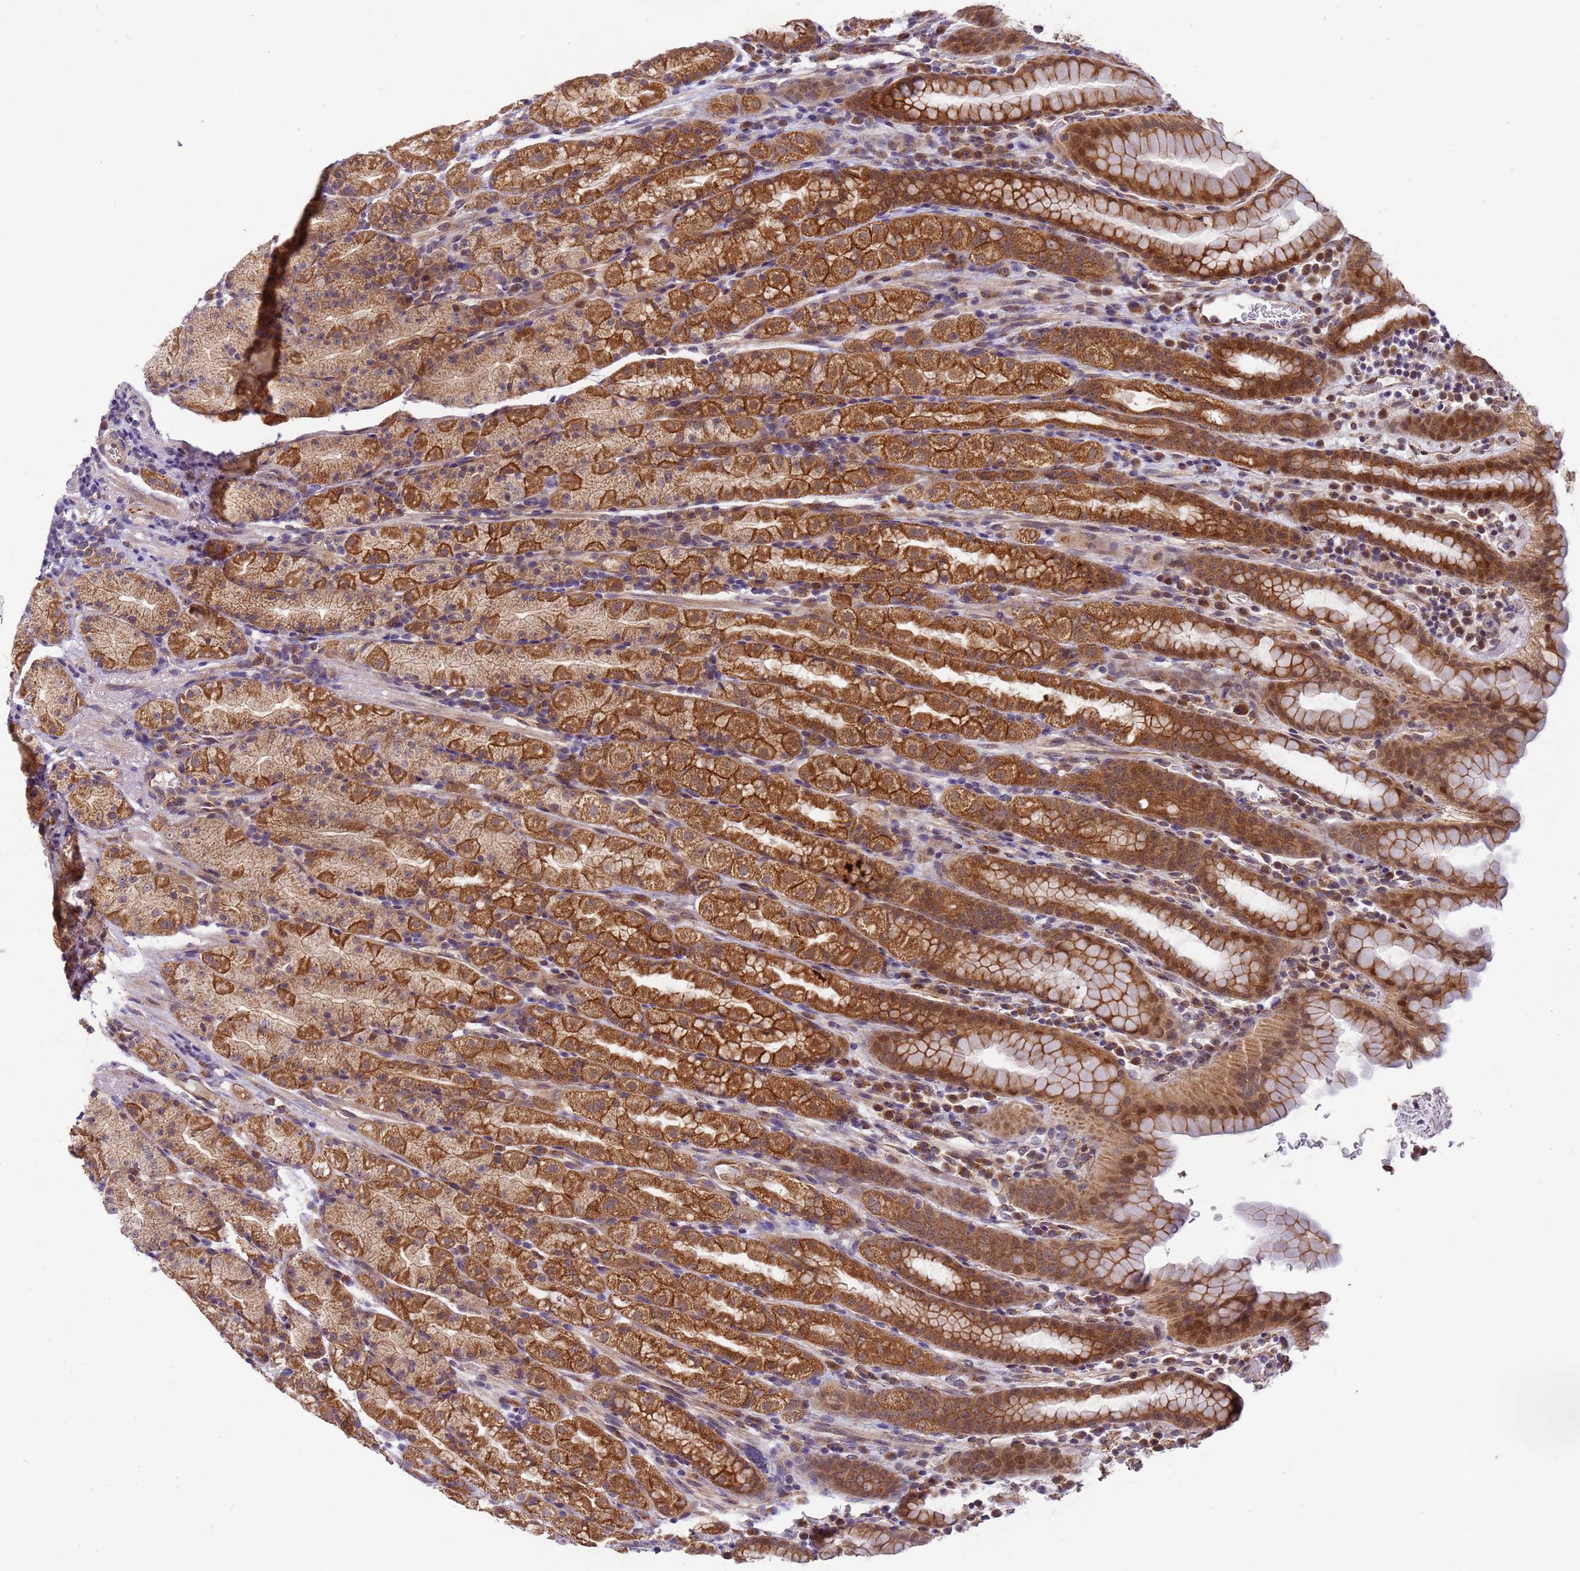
{"staining": {"intensity": "strong", "quantity": ">75%", "location": "cytoplasmic/membranous,nuclear"}, "tissue": "stomach", "cell_type": "Glandular cells", "image_type": "normal", "snomed": [{"axis": "morphology", "description": "Normal tissue, NOS"}, {"axis": "topography", "description": "Stomach, upper"}, {"axis": "topography", "description": "Stomach, lower"}, {"axis": "topography", "description": "Small intestine"}], "caption": "About >75% of glandular cells in benign stomach exhibit strong cytoplasmic/membranous,nuclear protein positivity as visualized by brown immunohistochemical staining.", "gene": "RAPGEF3", "patient": {"sex": "male", "age": 68}}